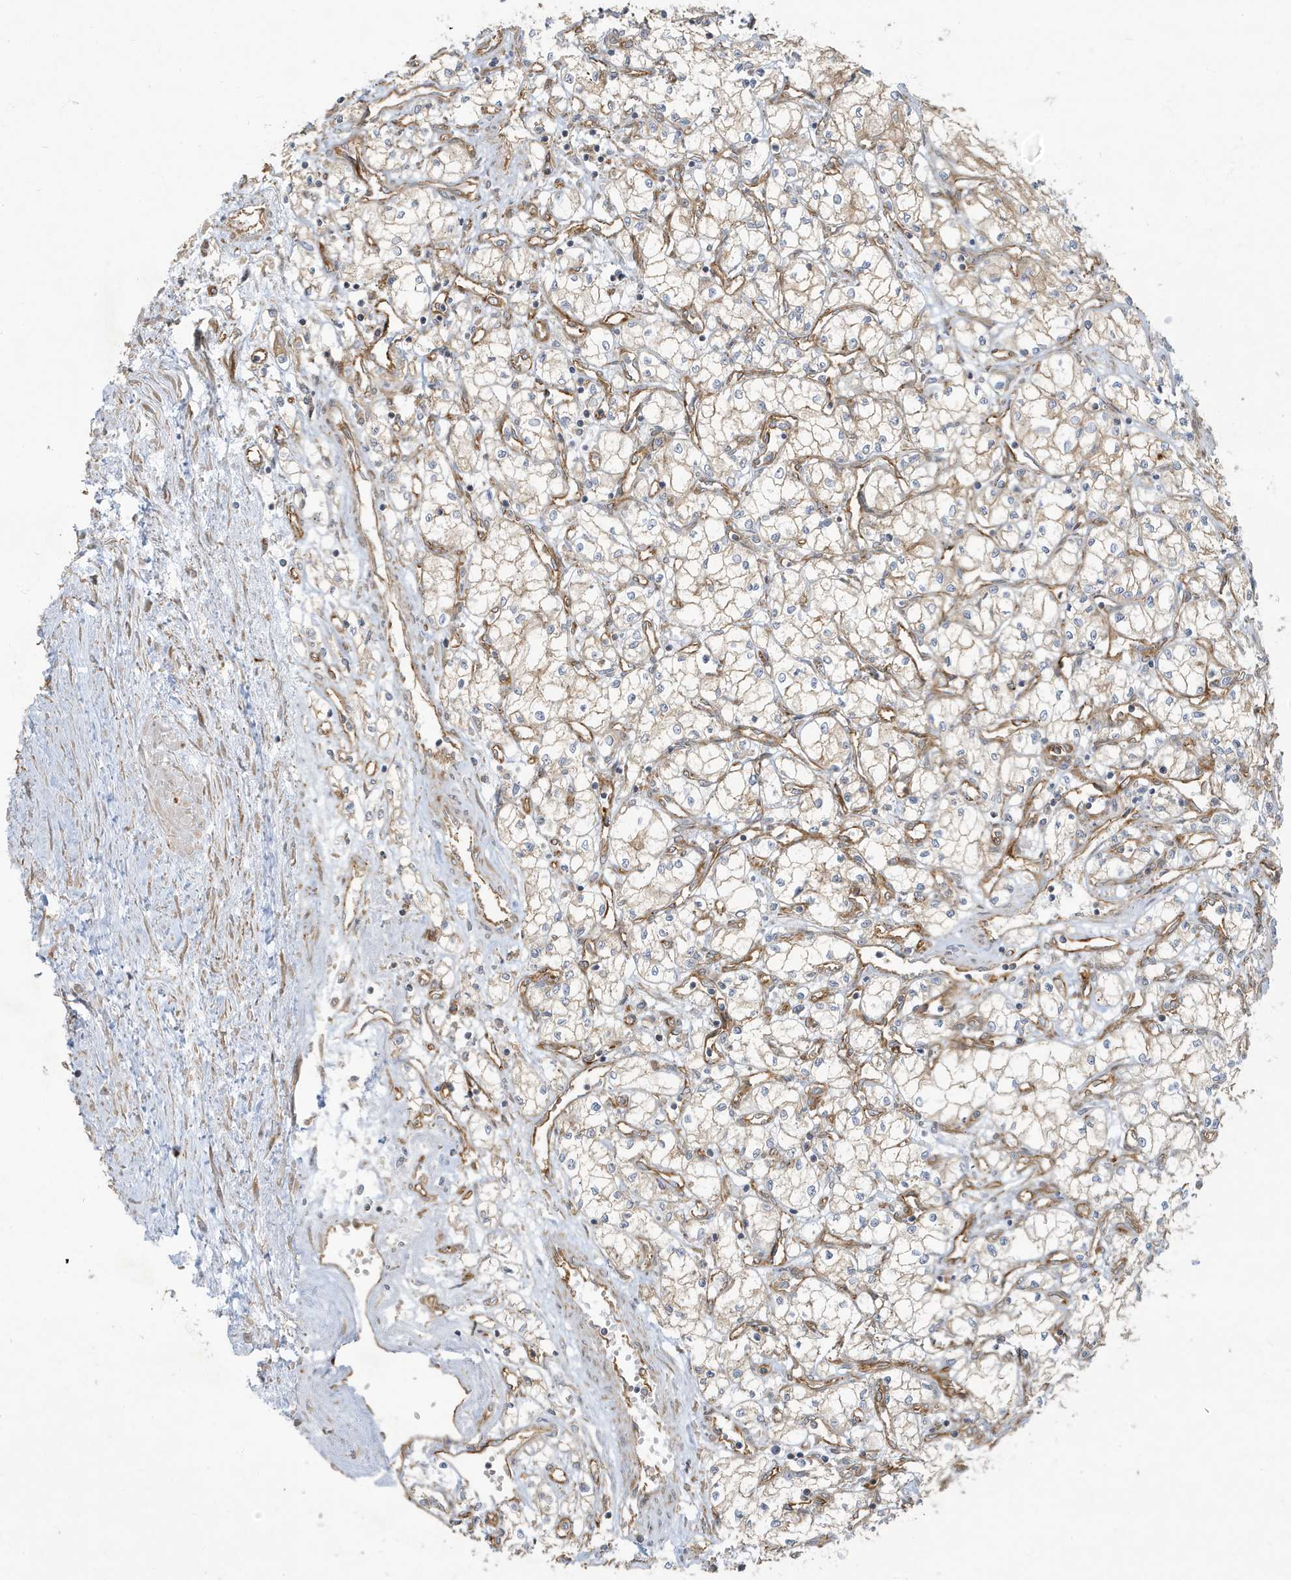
{"staining": {"intensity": "weak", "quantity": "<25%", "location": "cytoplasmic/membranous"}, "tissue": "renal cancer", "cell_type": "Tumor cells", "image_type": "cancer", "snomed": [{"axis": "morphology", "description": "Adenocarcinoma, NOS"}, {"axis": "topography", "description": "Kidney"}], "caption": "Photomicrograph shows no protein staining in tumor cells of renal adenocarcinoma tissue.", "gene": "ATP23", "patient": {"sex": "male", "age": 59}}